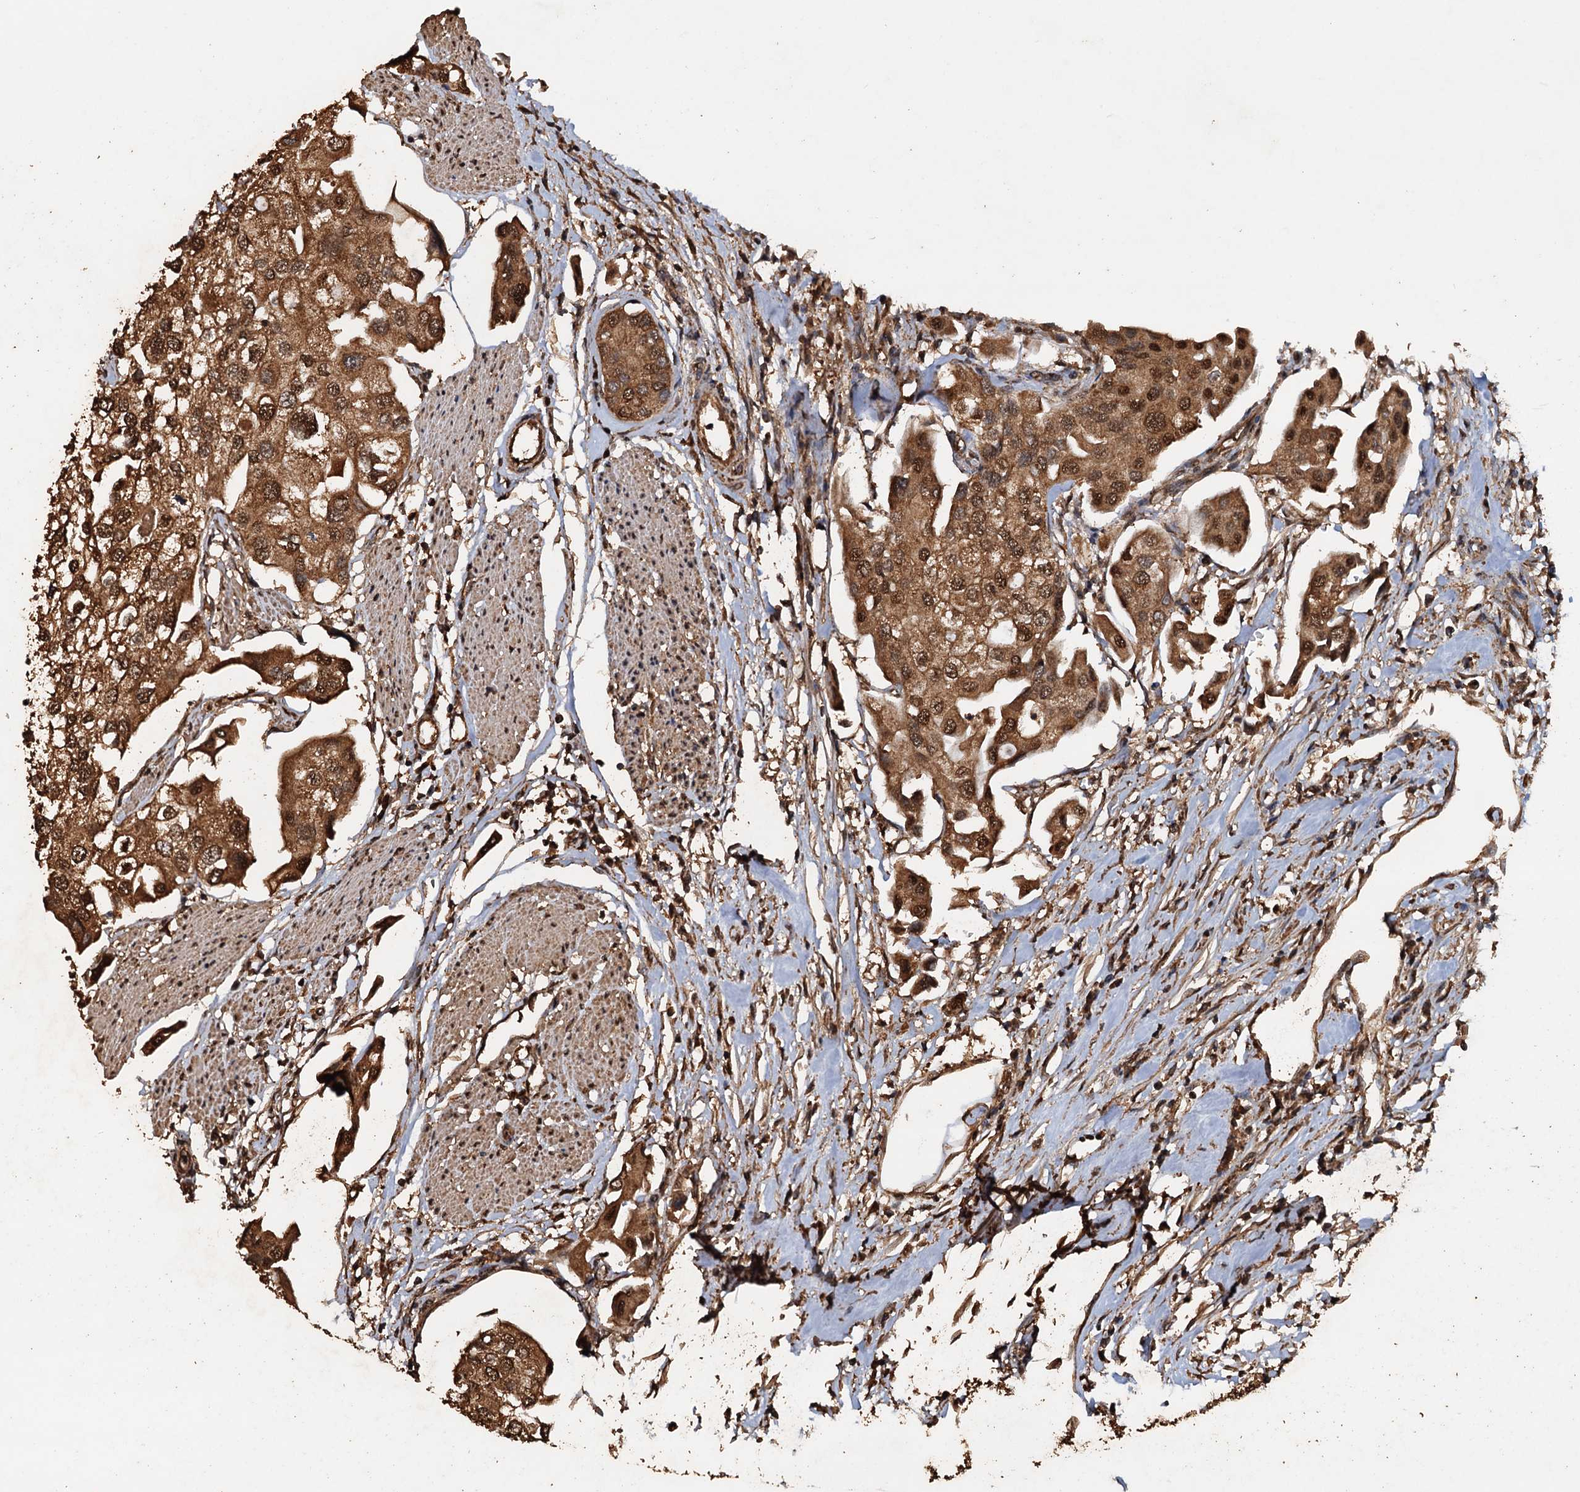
{"staining": {"intensity": "strong", "quantity": ">75%", "location": "cytoplasmic/membranous,nuclear"}, "tissue": "urothelial cancer", "cell_type": "Tumor cells", "image_type": "cancer", "snomed": [{"axis": "morphology", "description": "Urothelial carcinoma, High grade"}, {"axis": "topography", "description": "Urinary bladder"}], "caption": "Urothelial cancer tissue displays strong cytoplasmic/membranous and nuclear positivity in approximately >75% of tumor cells, visualized by immunohistochemistry.", "gene": "PSMD9", "patient": {"sex": "male", "age": 64}}